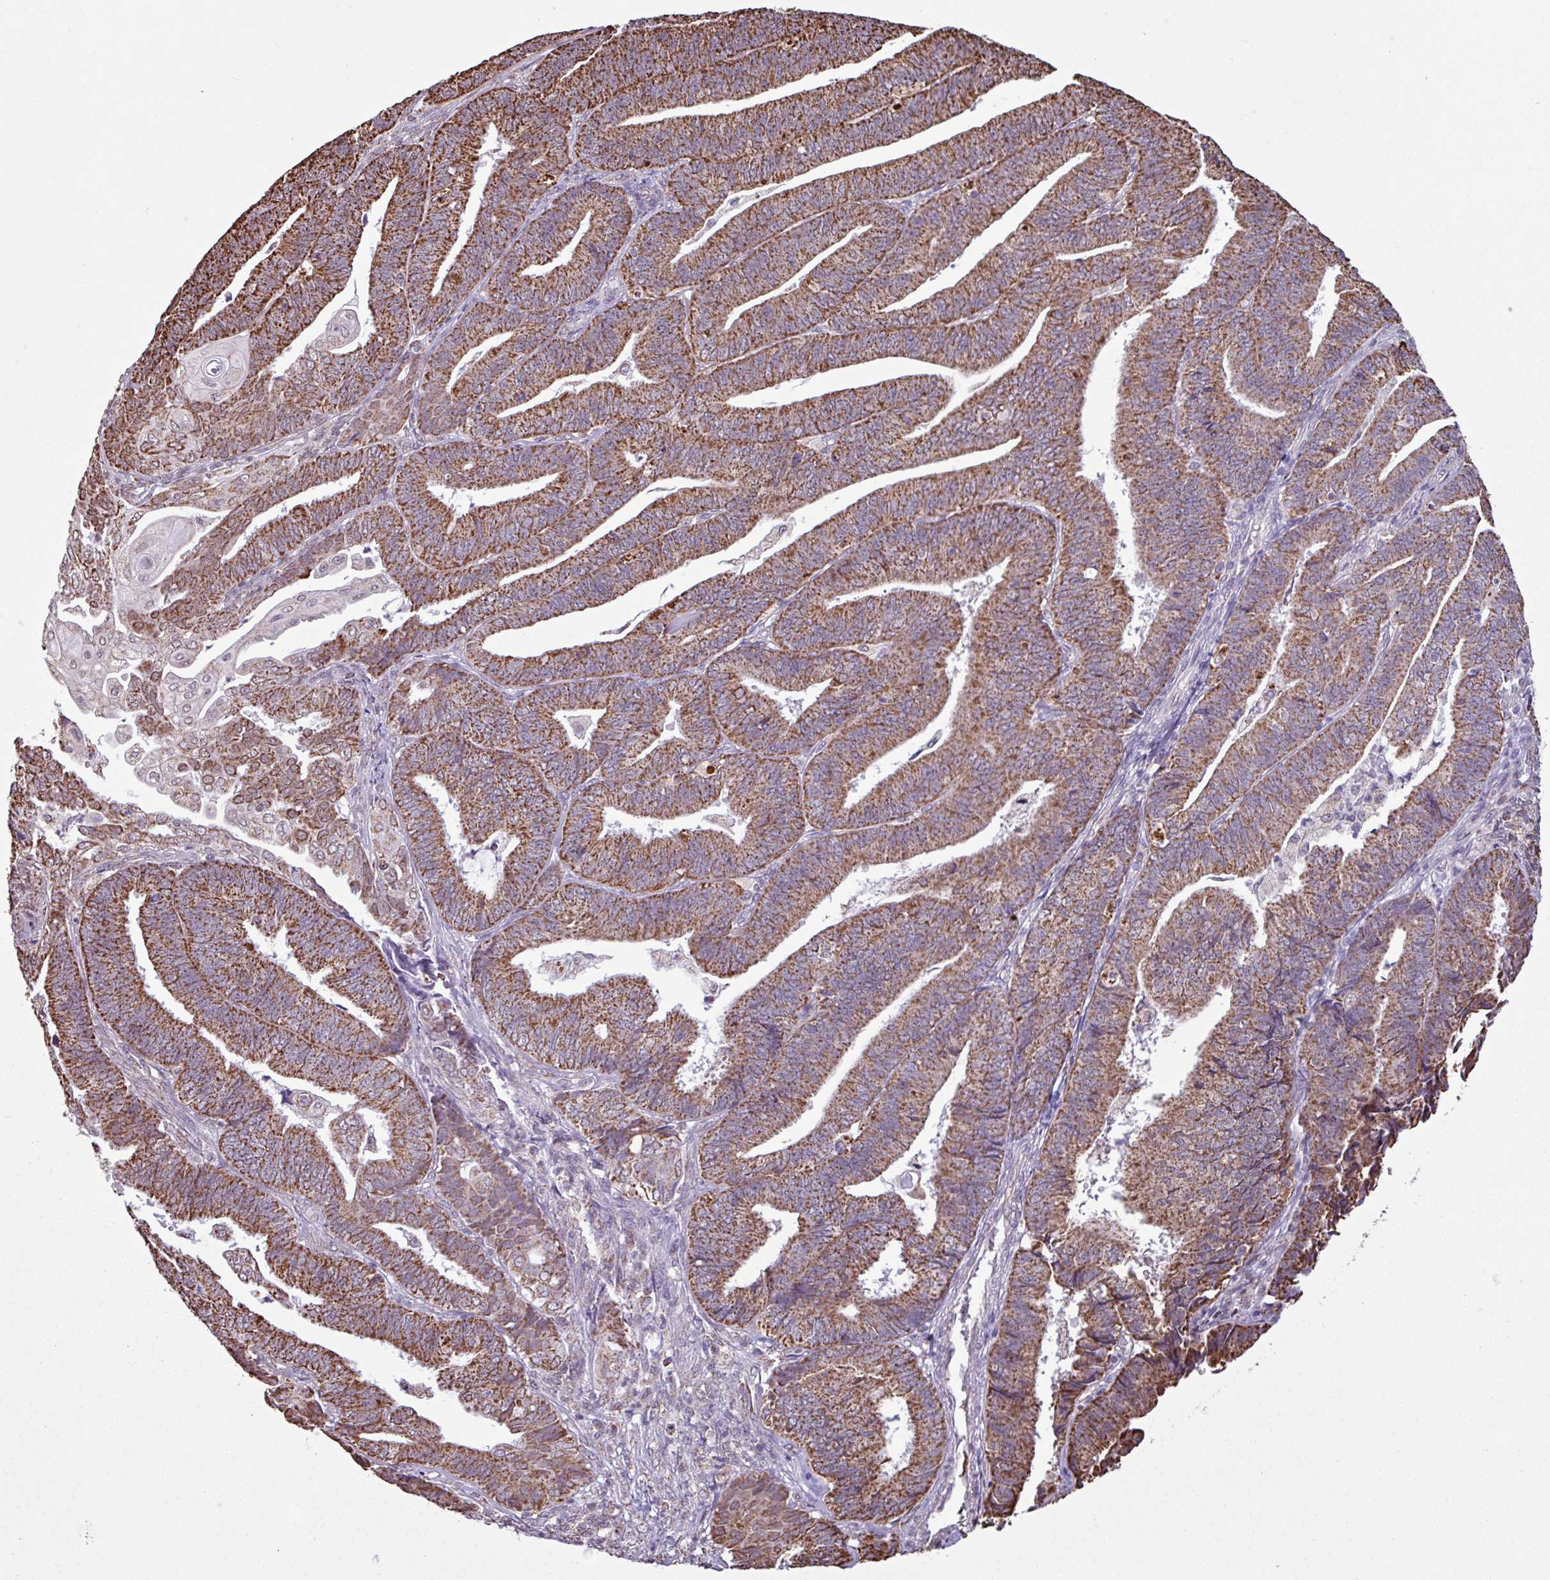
{"staining": {"intensity": "strong", "quantity": ">75%", "location": "cytoplasmic/membranous"}, "tissue": "endometrial cancer", "cell_type": "Tumor cells", "image_type": "cancer", "snomed": [{"axis": "morphology", "description": "Adenocarcinoma, NOS"}, {"axis": "topography", "description": "Endometrium"}], "caption": "Endometrial cancer (adenocarcinoma) stained with a protein marker exhibits strong staining in tumor cells.", "gene": "ALG8", "patient": {"sex": "female", "age": 73}}